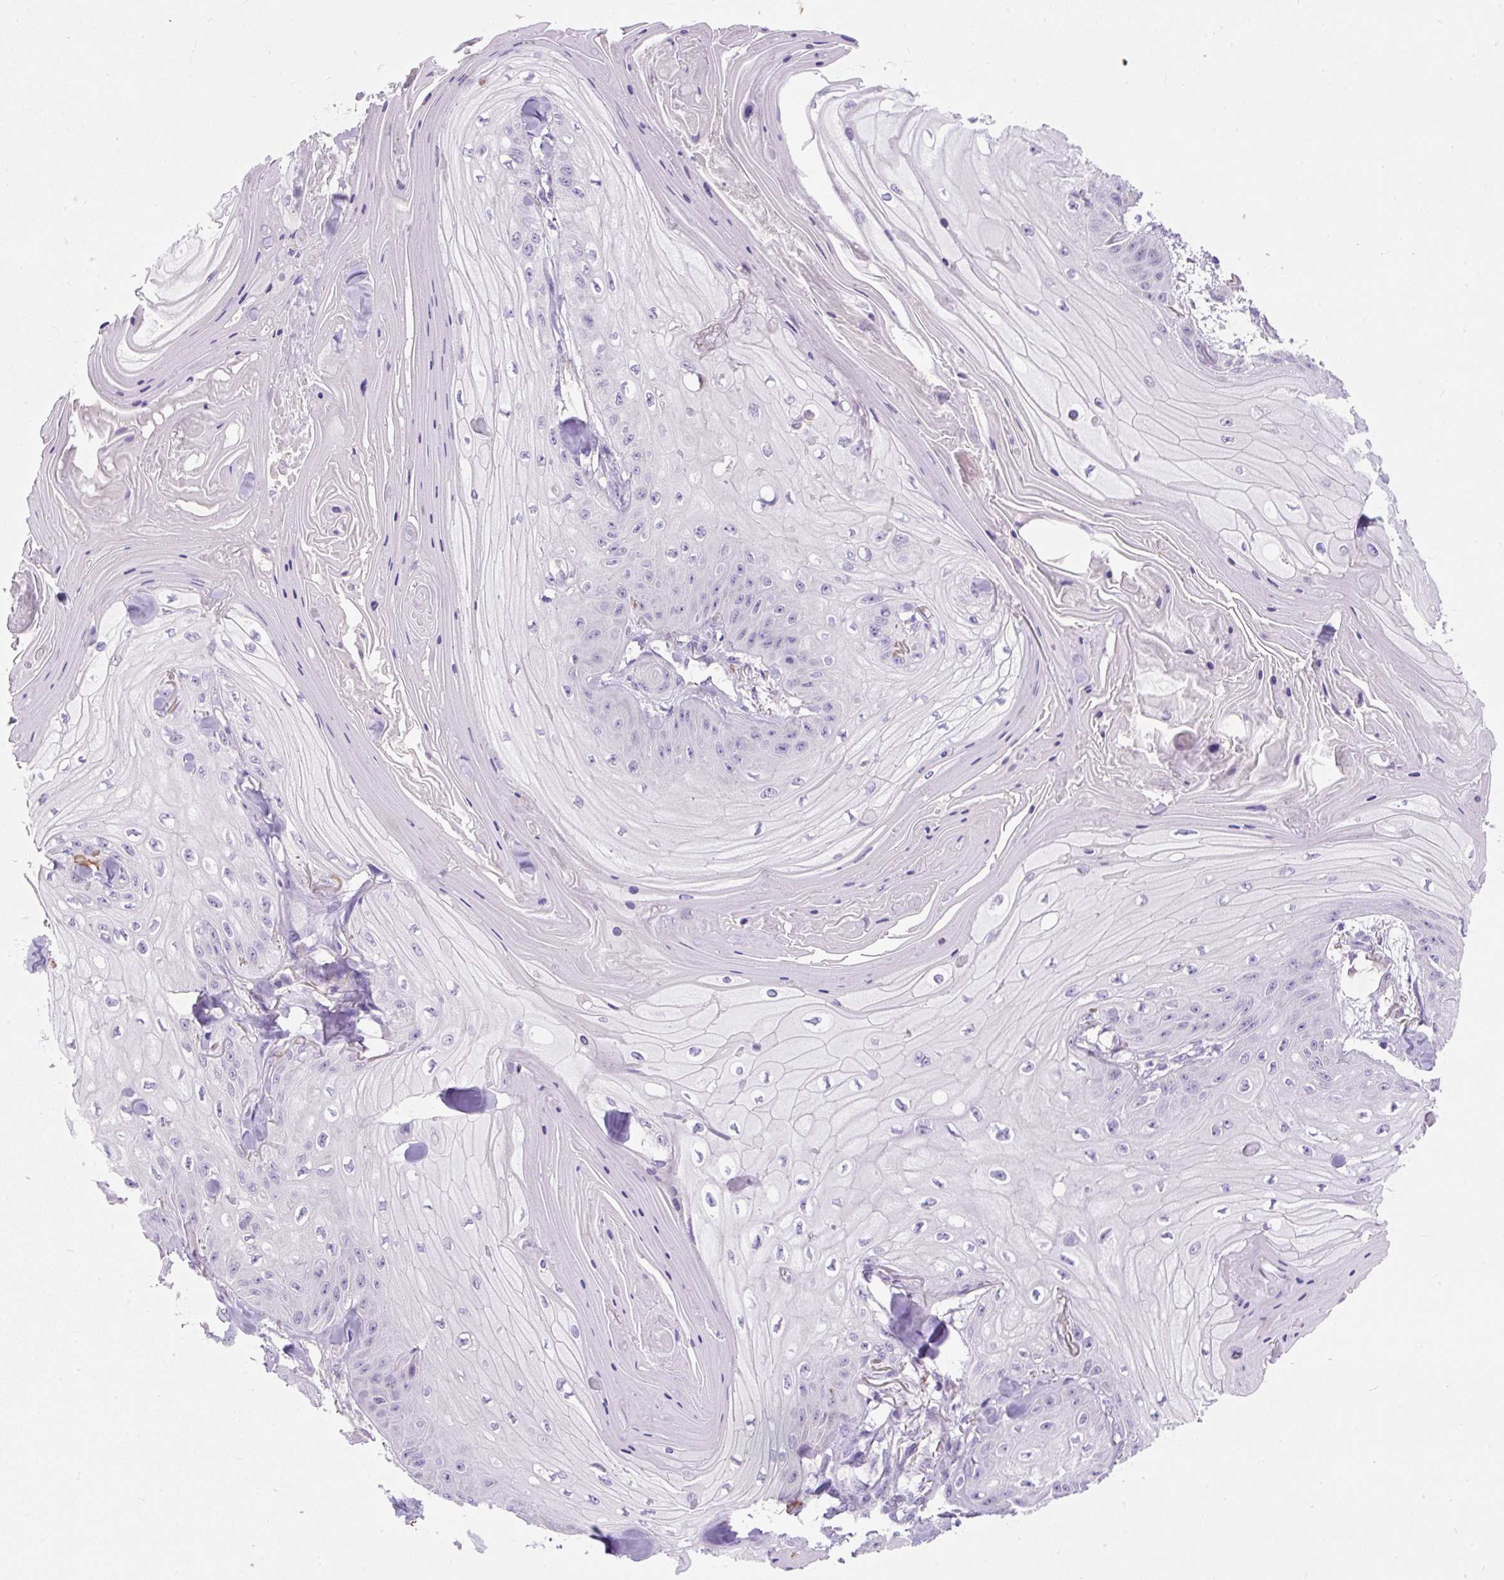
{"staining": {"intensity": "negative", "quantity": "none", "location": "none"}, "tissue": "skin cancer", "cell_type": "Tumor cells", "image_type": "cancer", "snomed": [{"axis": "morphology", "description": "Squamous cell carcinoma, NOS"}, {"axis": "topography", "description": "Skin"}], "caption": "An immunohistochemistry micrograph of squamous cell carcinoma (skin) is shown. There is no staining in tumor cells of squamous cell carcinoma (skin).", "gene": "SUSD5", "patient": {"sex": "male", "age": 74}}